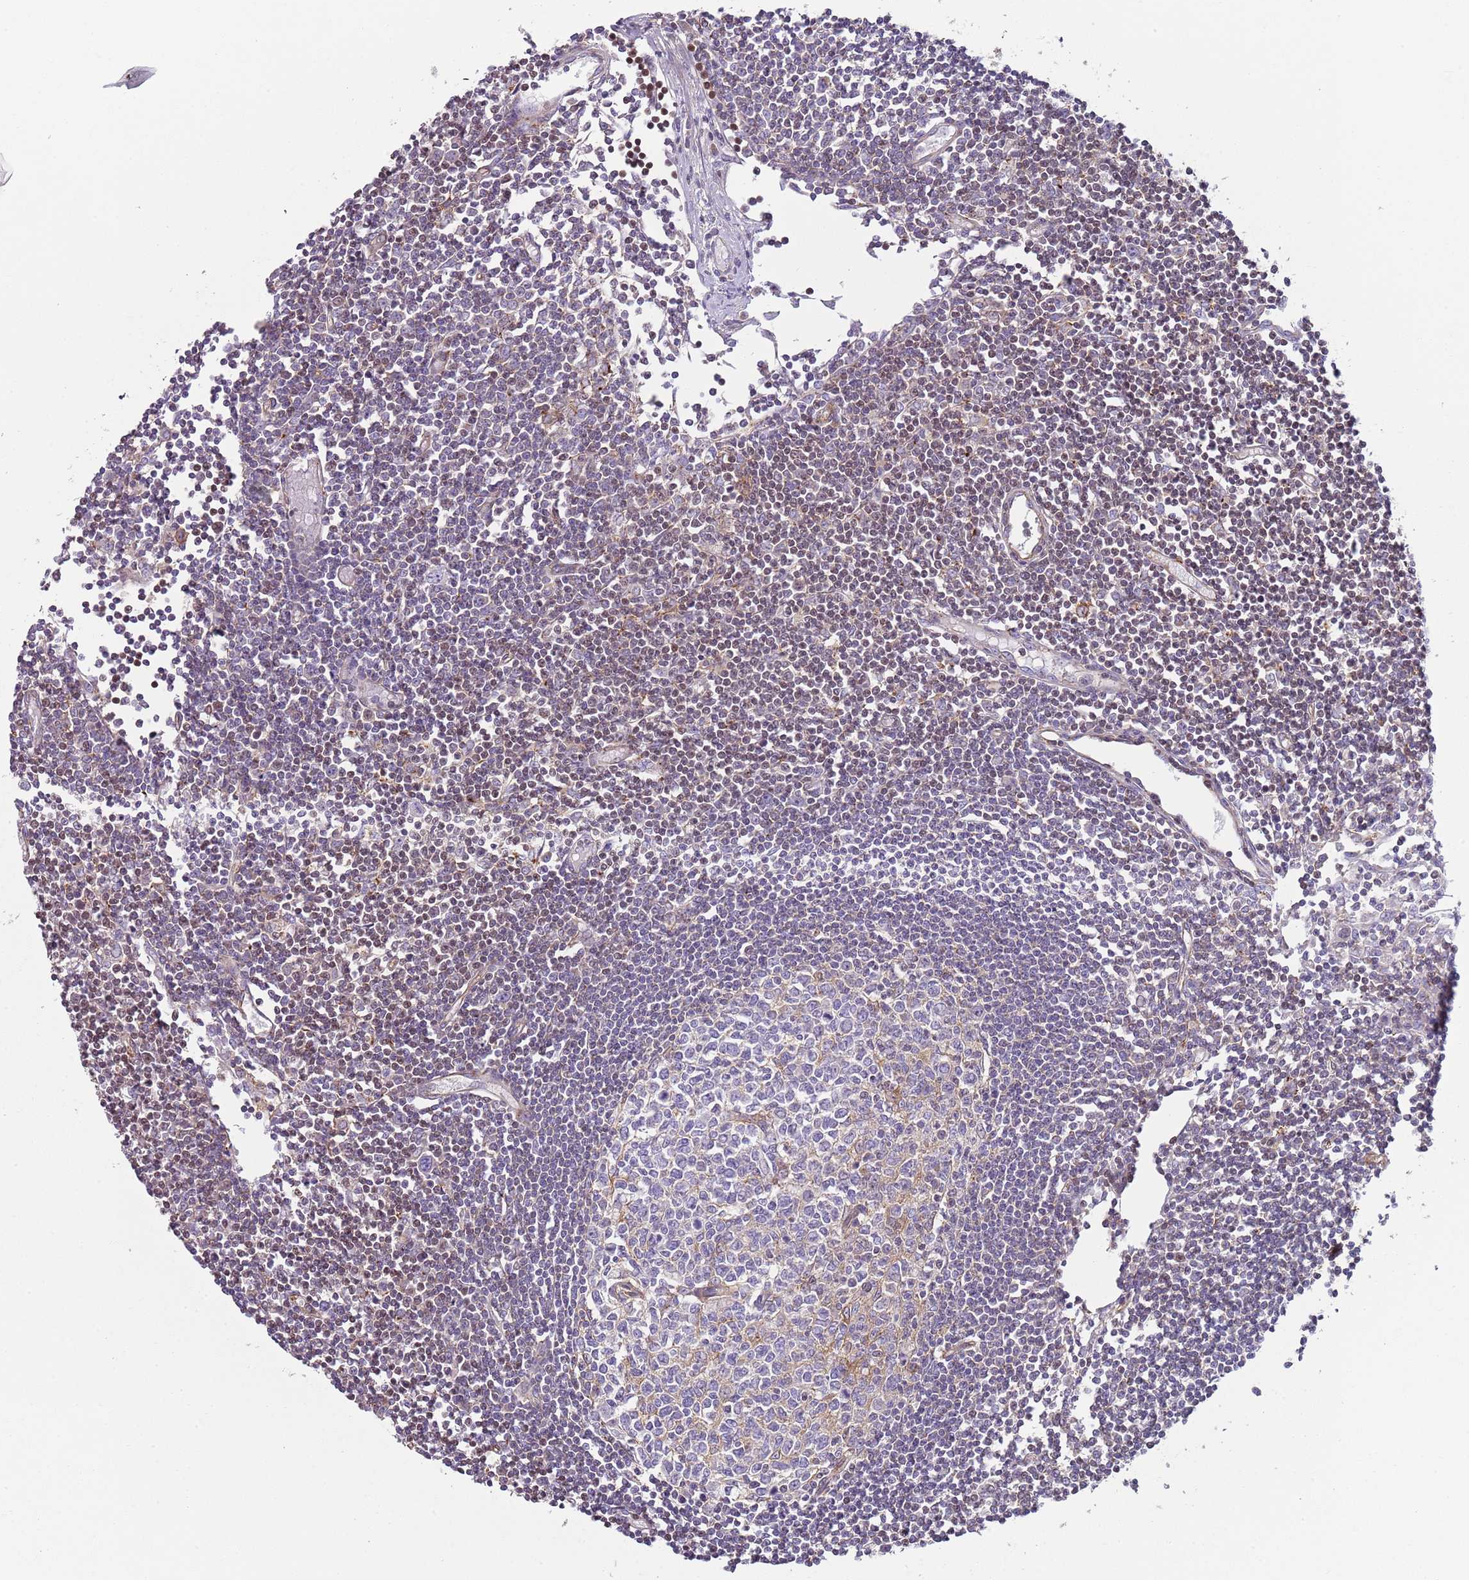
{"staining": {"intensity": "negative", "quantity": "none", "location": "none"}, "tissue": "lymph node", "cell_type": "Germinal center cells", "image_type": "normal", "snomed": [{"axis": "morphology", "description": "Normal tissue, NOS"}, {"axis": "topography", "description": "Lymph node"}], "caption": "A micrograph of human lymph node is negative for staining in germinal center cells. The staining is performed using DAB brown chromogen with nuclei counter-stained in using hematoxylin.", "gene": "GNAI1", "patient": {"sex": "female", "age": 11}}